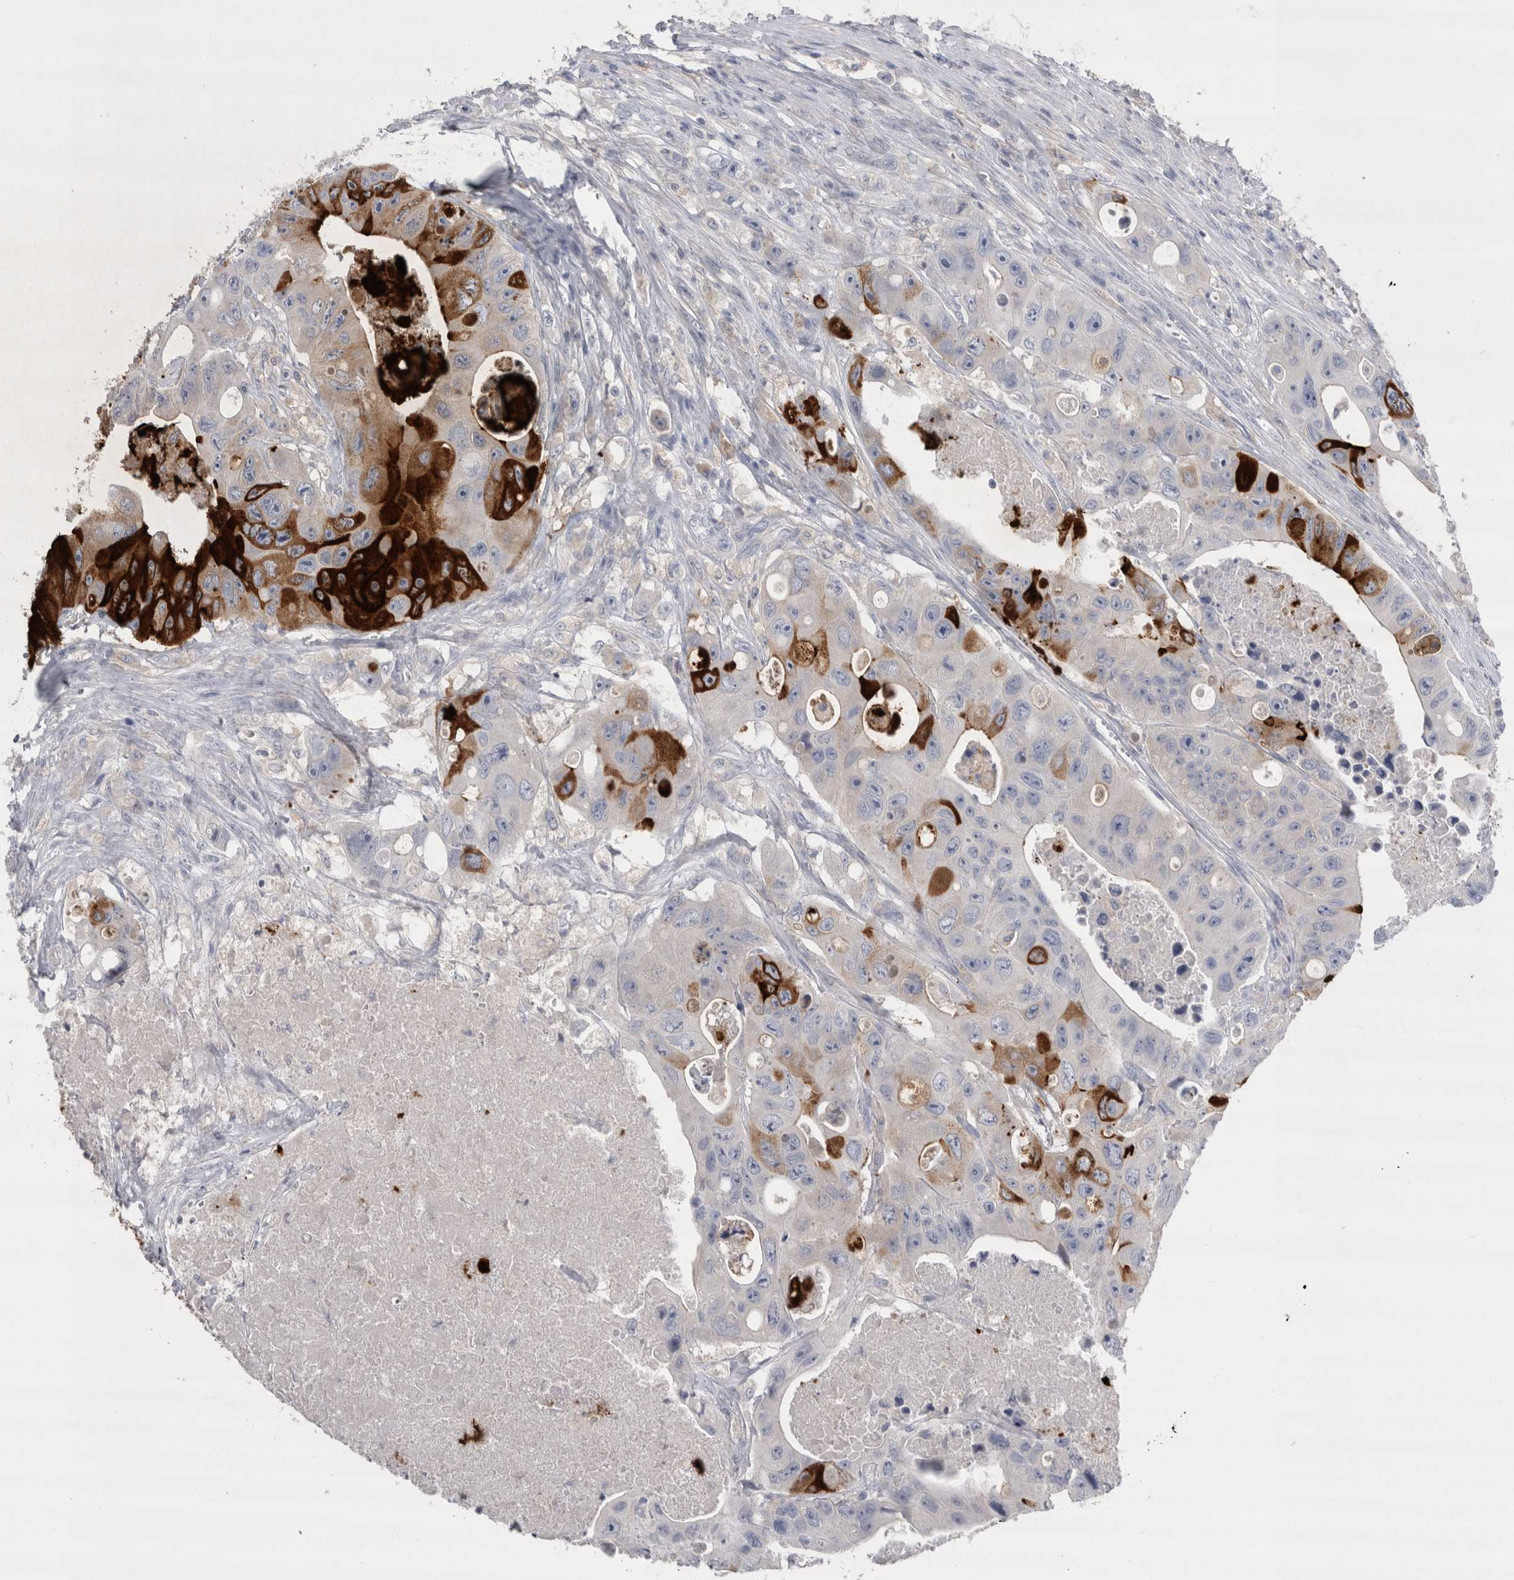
{"staining": {"intensity": "strong", "quantity": "<25%", "location": "cytoplasmic/membranous"}, "tissue": "colorectal cancer", "cell_type": "Tumor cells", "image_type": "cancer", "snomed": [{"axis": "morphology", "description": "Adenocarcinoma, NOS"}, {"axis": "topography", "description": "Colon"}], "caption": "High-magnification brightfield microscopy of colorectal cancer stained with DAB (3,3'-diaminobenzidine) (brown) and counterstained with hematoxylin (blue). tumor cells exhibit strong cytoplasmic/membranous positivity is identified in about<25% of cells.", "gene": "REG1A", "patient": {"sex": "female", "age": 46}}